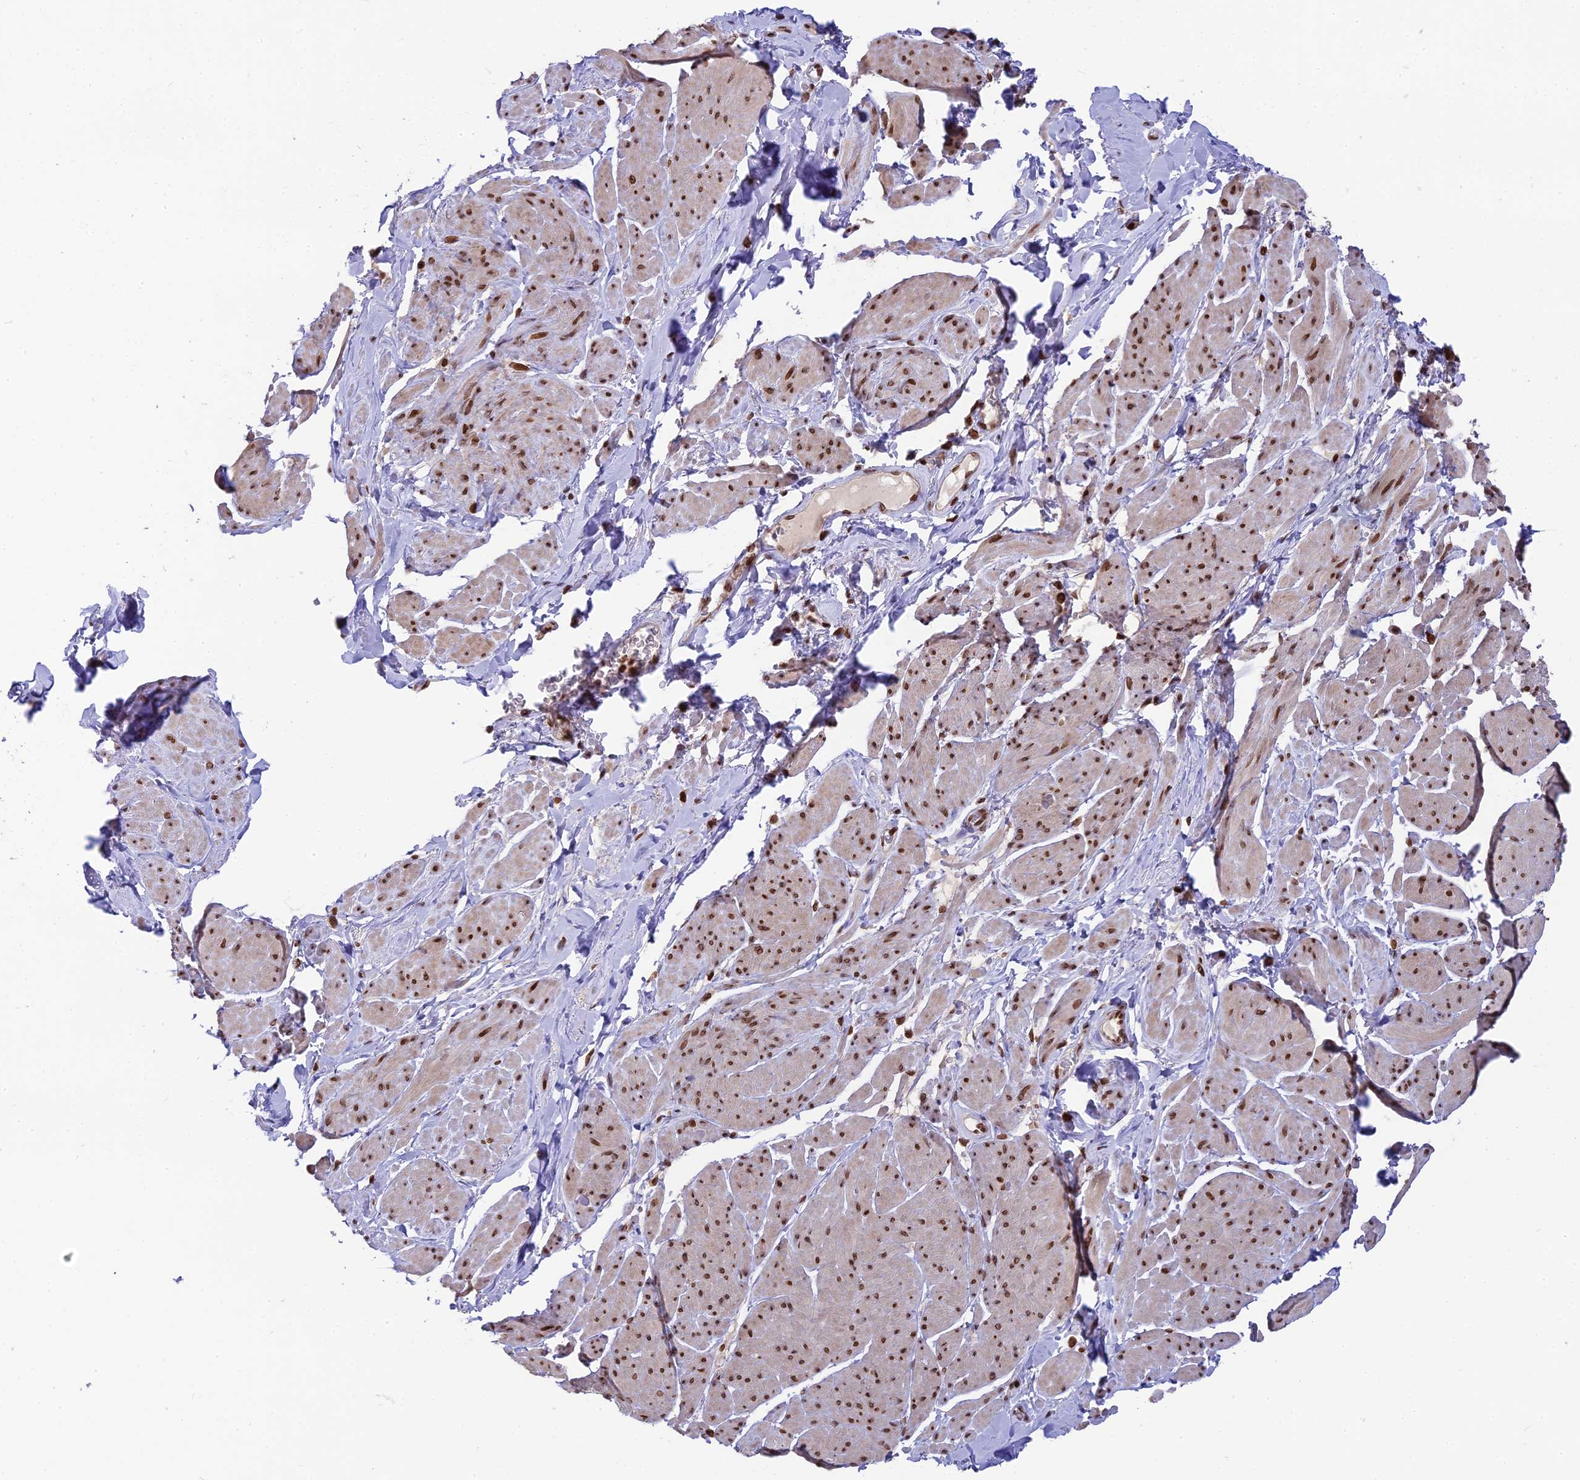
{"staining": {"intensity": "moderate", "quantity": ">75%", "location": "nuclear"}, "tissue": "smooth muscle", "cell_type": "Smooth muscle cells", "image_type": "normal", "snomed": [{"axis": "morphology", "description": "Normal tissue, NOS"}, {"axis": "topography", "description": "Smooth muscle"}, {"axis": "topography", "description": "Peripheral nerve tissue"}], "caption": "A brown stain highlights moderate nuclear positivity of a protein in smooth muscle cells of unremarkable human smooth muscle.", "gene": "TET2", "patient": {"sex": "male", "age": 69}}